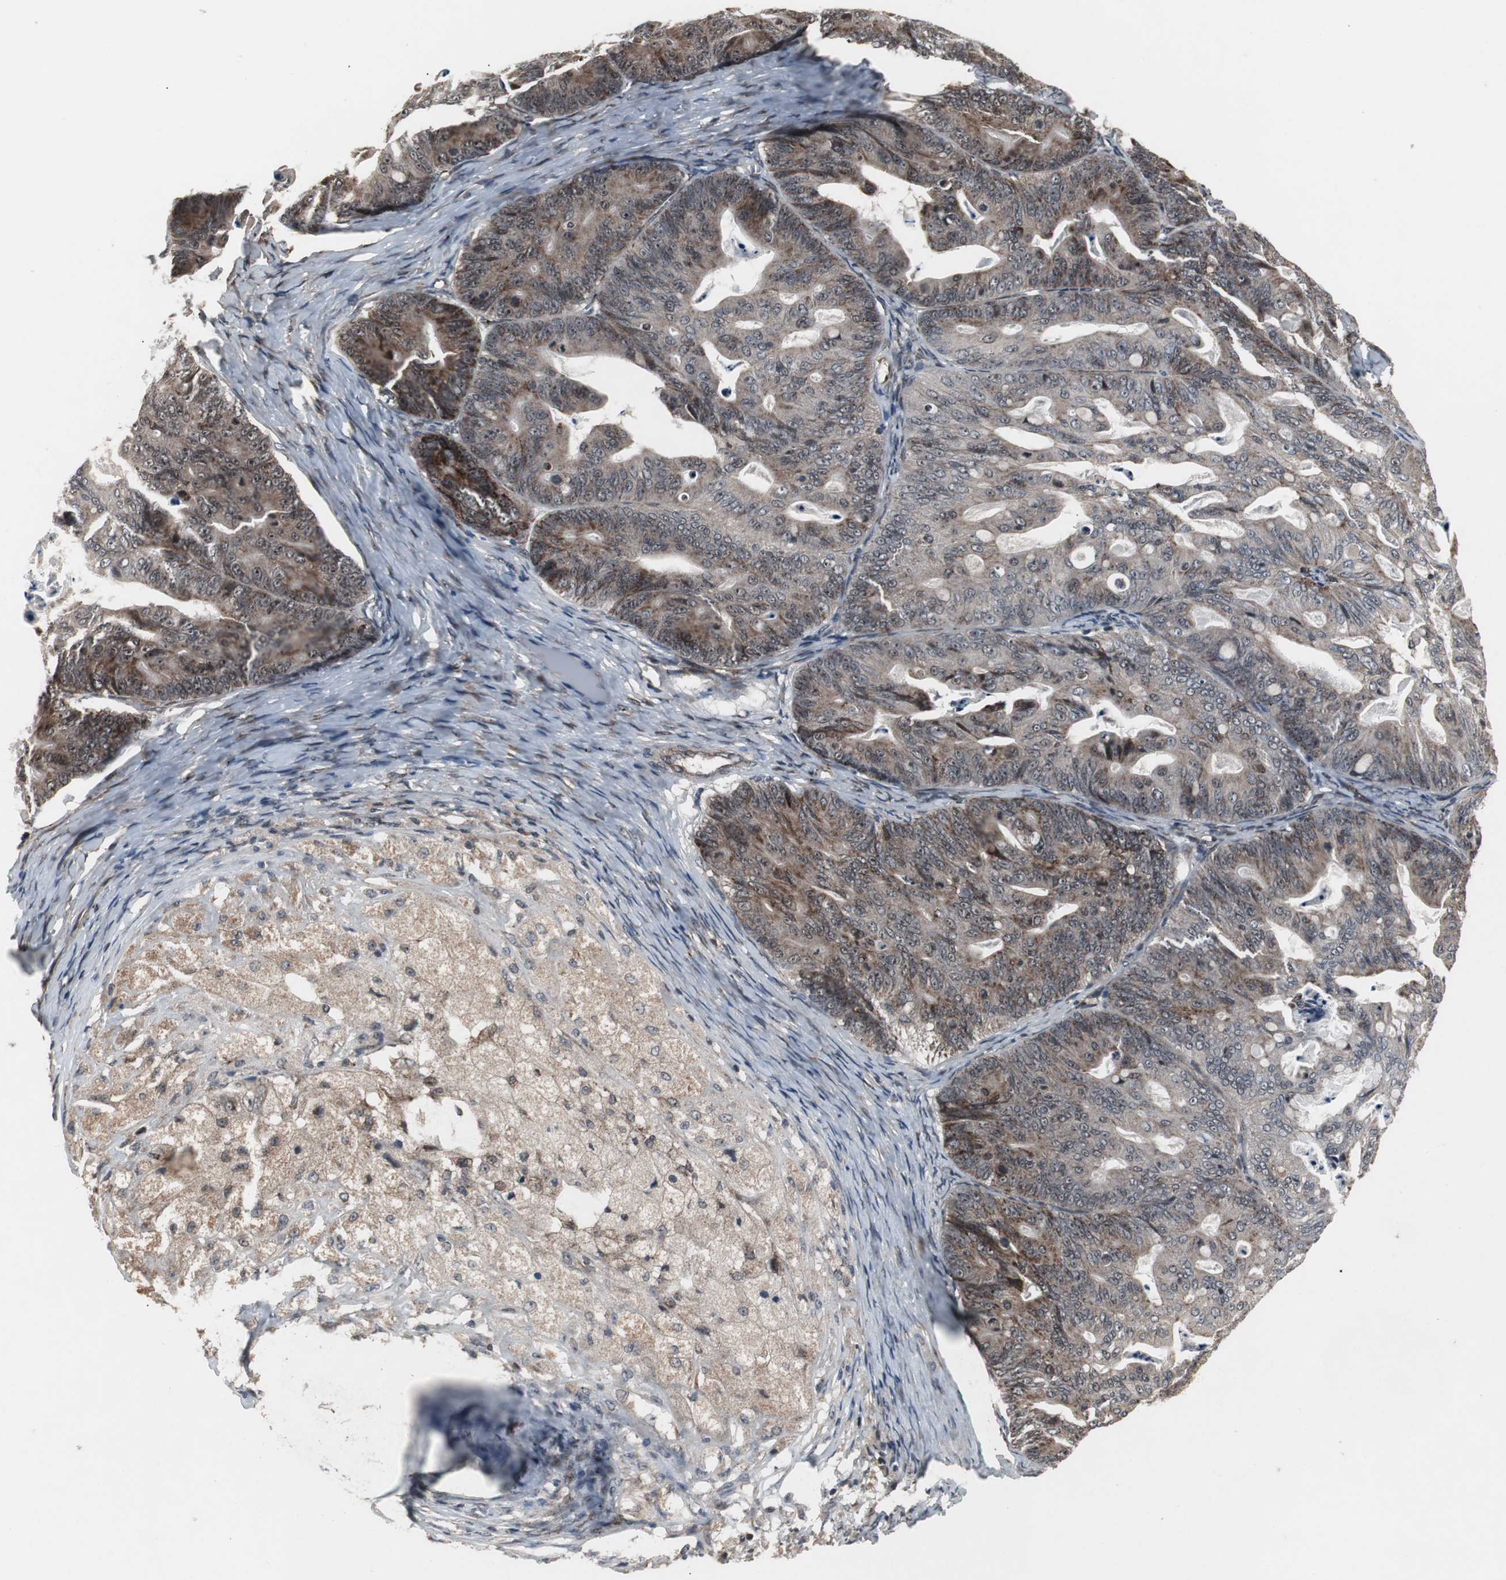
{"staining": {"intensity": "strong", "quantity": ">75%", "location": "cytoplasmic/membranous"}, "tissue": "ovarian cancer", "cell_type": "Tumor cells", "image_type": "cancer", "snomed": [{"axis": "morphology", "description": "Cystadenocarcinoma, mucinous, NOS"}, {"axis": "topography", "description": "Ovary"}], "caption": "Protein staining of ovarian cancer (mucinous cystadenocarcinoma) tissue displays strong cytoplasmic/membranous positivity in about >75% of tumor cells. Using DAB (3,3'-diaminobenzidine) (brown) and hematoxylin (blue) stains, captured at high magnification using brightfield microscopy.", "gene": "MRPL40", "patient": {"sex": "female", "age": 36}}